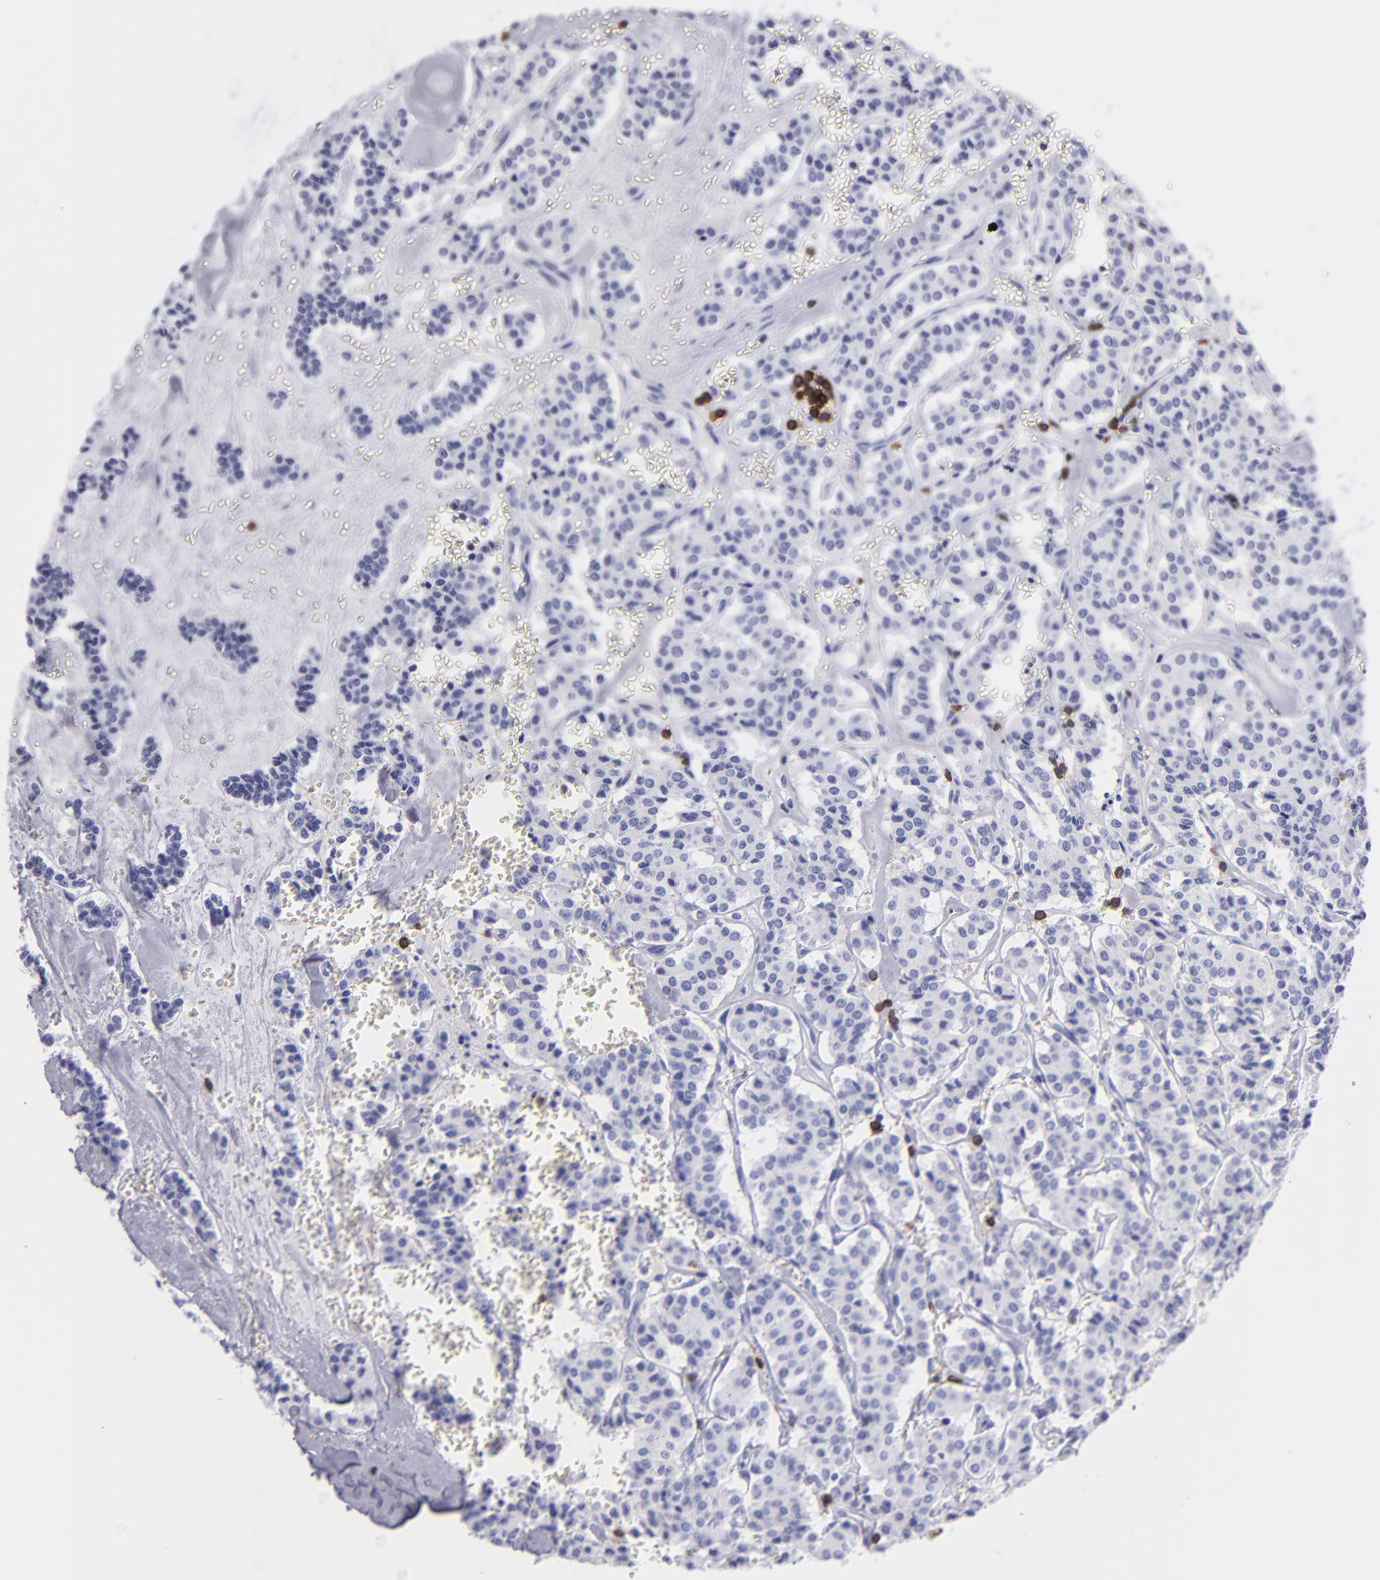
{"staining": {"intensity": "negative", "quantity": "none", "location": "none"}, "tissue": "carcinoid", "cell_type": "Tumor cells", "image_type": "cancer", "snomed": [{"axis": "morphology", "description": "Carcinoid, malignant, NOS"}, {"axis": "topography", "description": "Bronchus"}], "caption": "A high-resolution histopathology image shows immunohistochemistry staining of carcinoid (malignant), which displays no significant expression in tumor cells.", "gene": "CD6", "patient": {"sex": "male", "age": 55}}